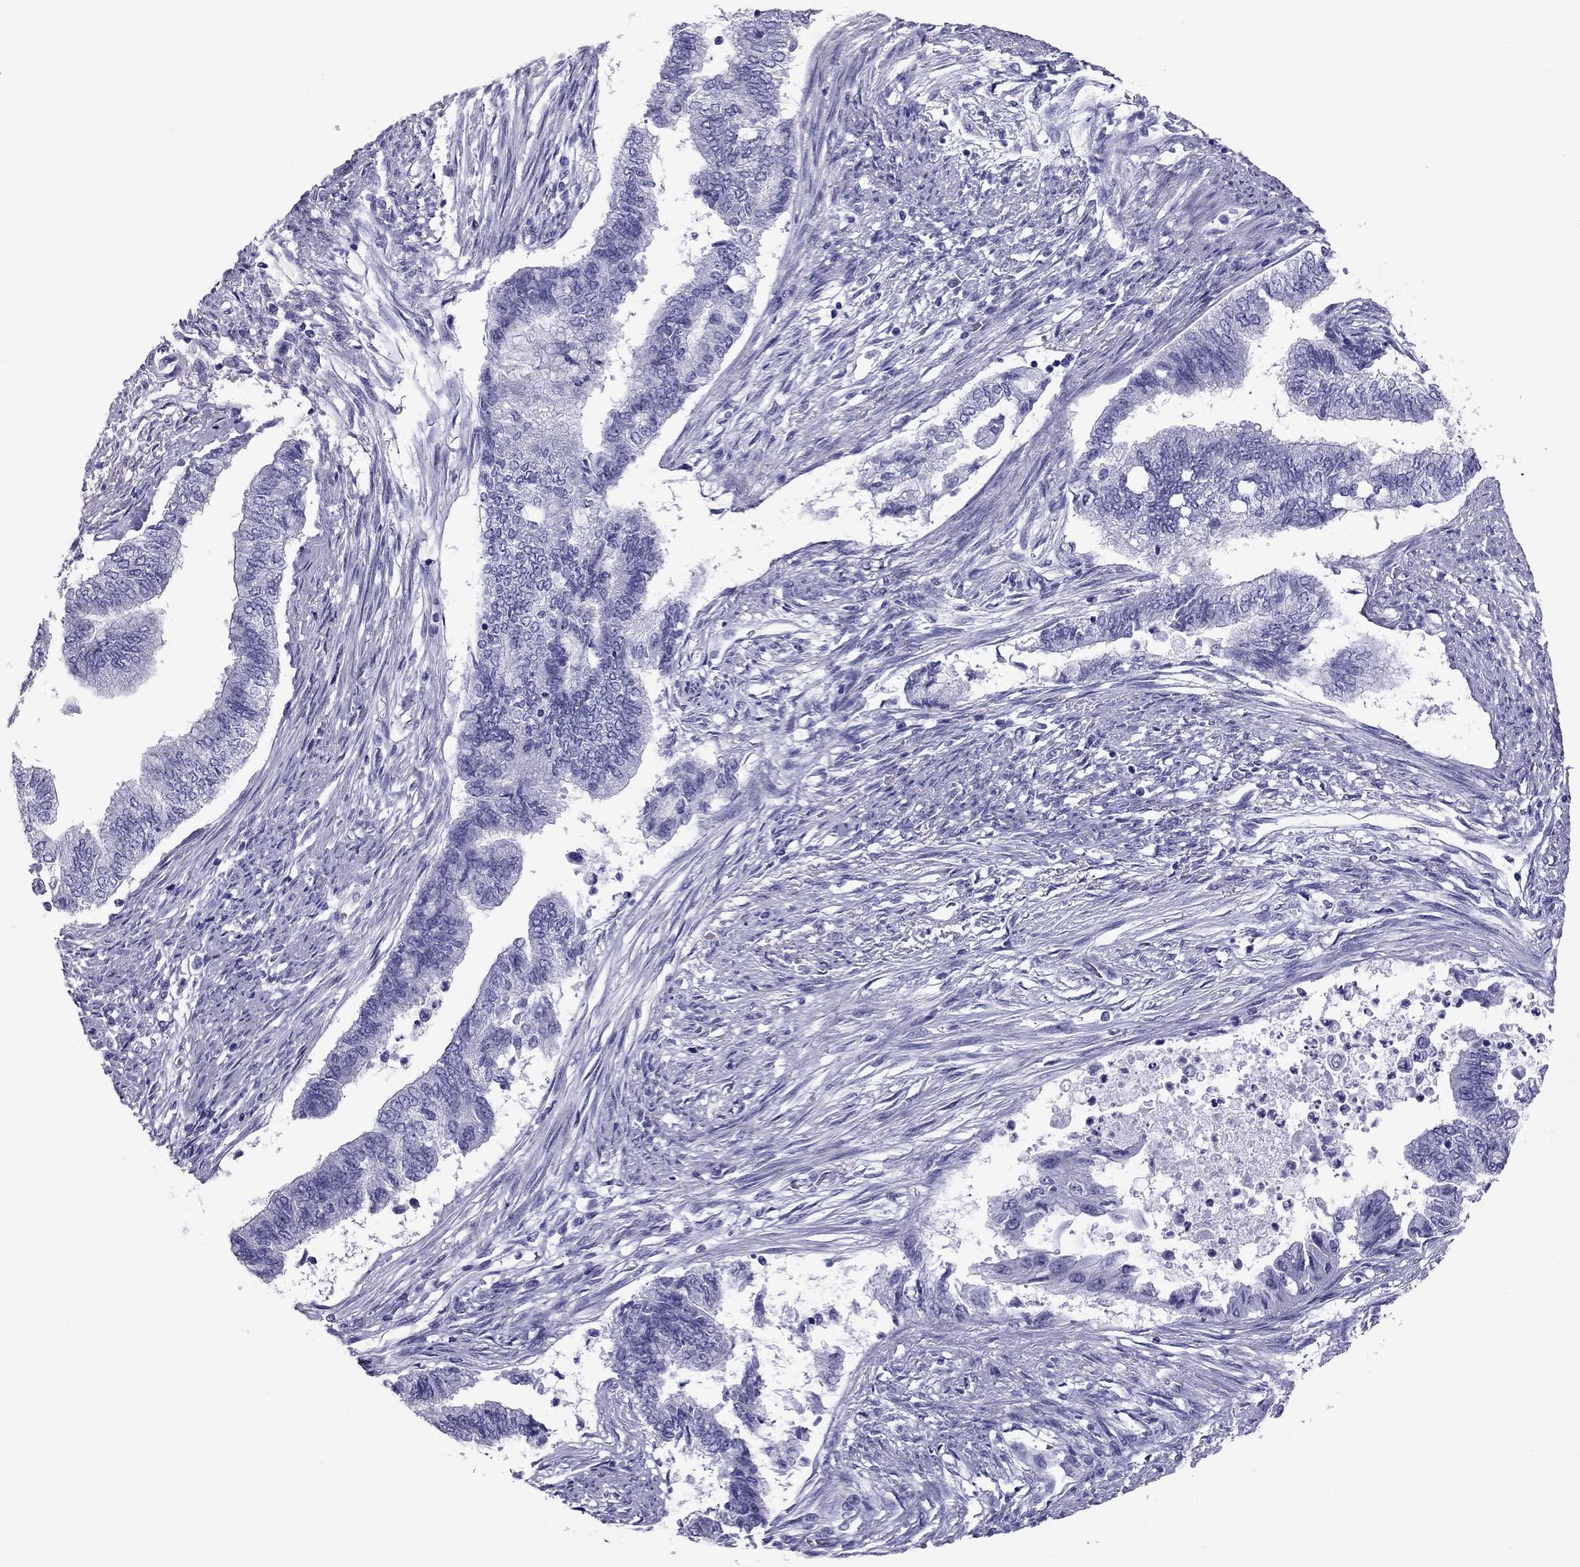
{"staining": {"intensity": "negative", "quantity": "none", "location": "none"}, "tissue": "endometrial cancer", "cell_type": "Tumor cells", "image_type": "cancer", "snomed": [{"axis": "morphology", "description": "Adenocarcinoma, NOS"}, {"axis": "topography", "description": "Endometrium"}], "caption": "A micrograph of adenocarcinoma (endometrial) stained for a protein shows no brown staining in tumor cells.", "gene": "PDE6A", "patient": {"sex": "female", "age": 65}}